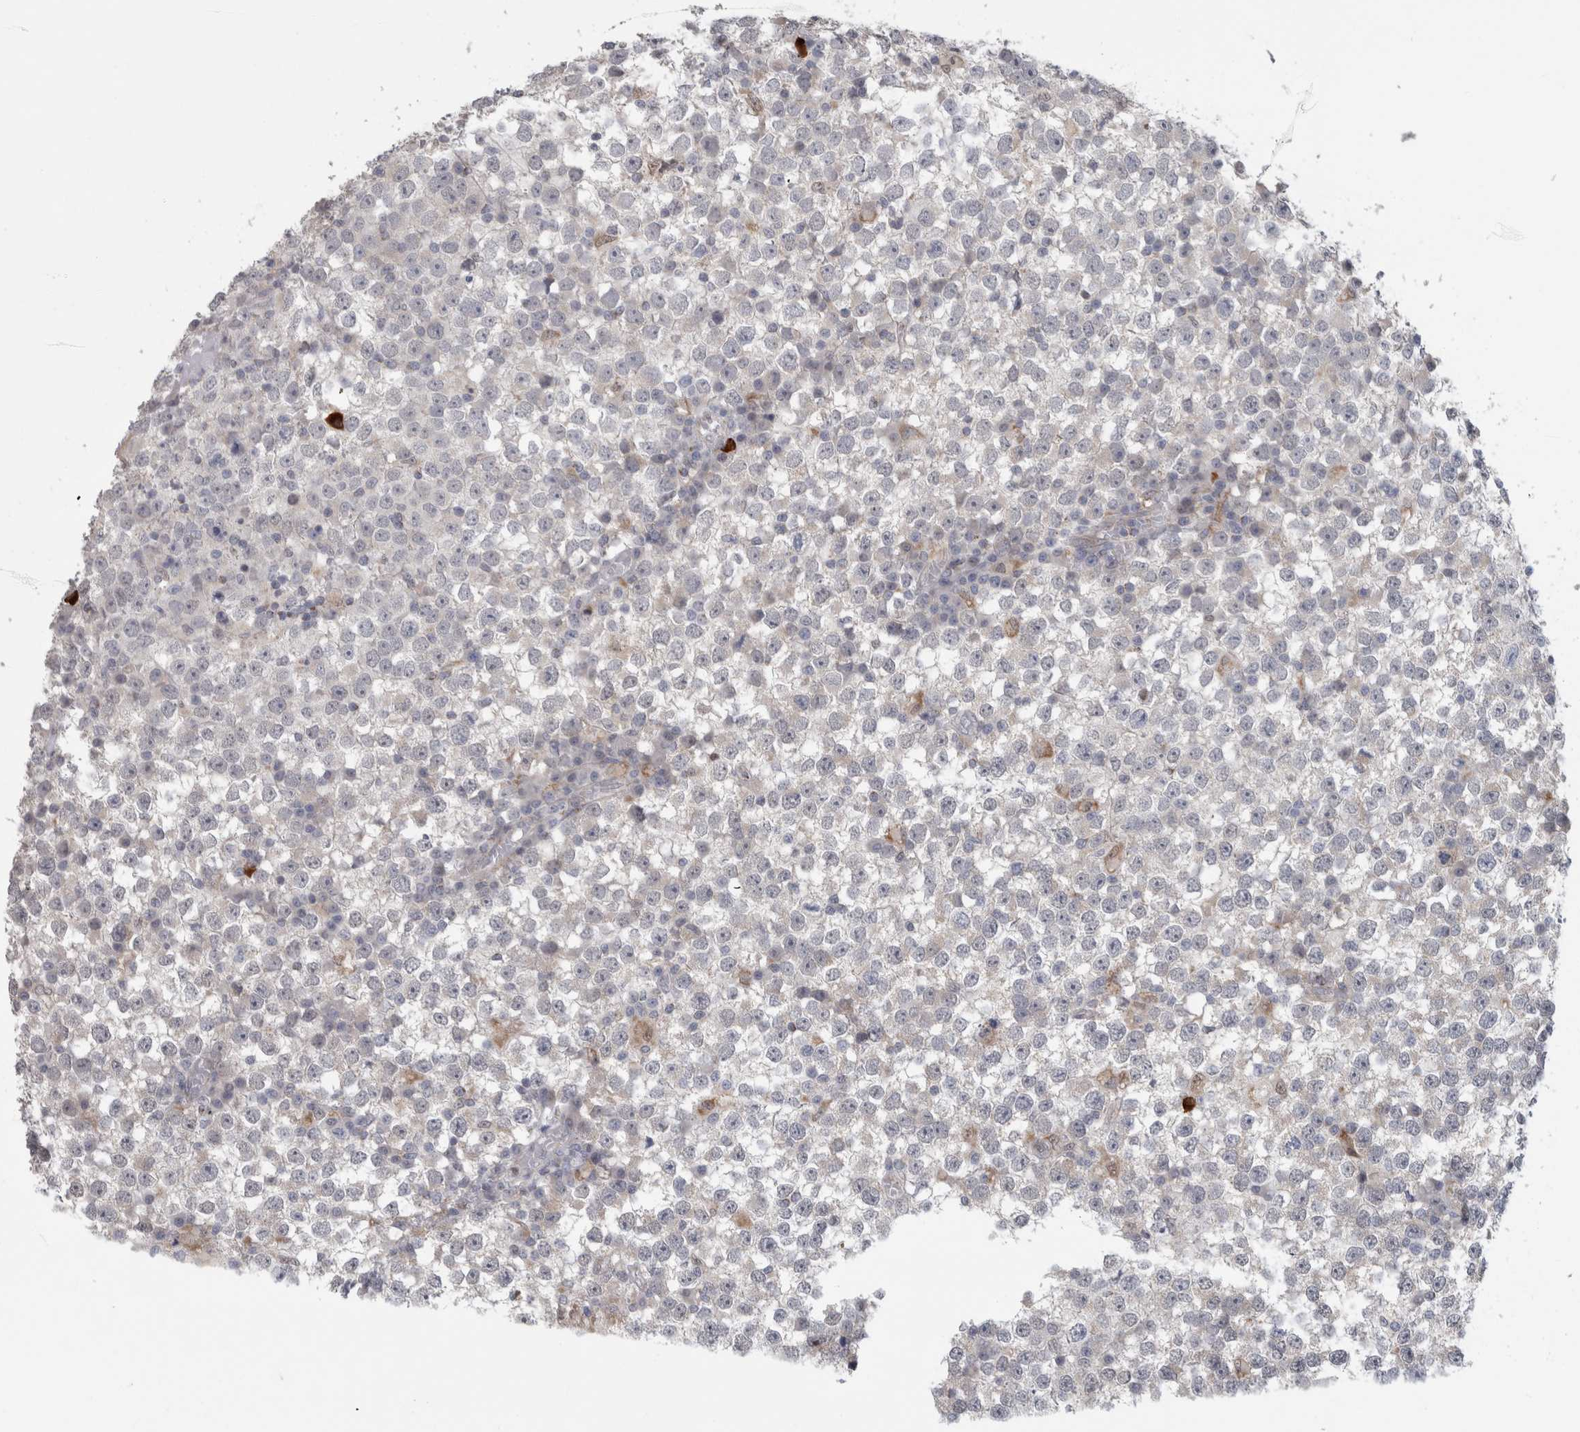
{"staining": {"intensity": "negative", "quantity": "none", "location": "none"}, "tissue": "testis cancer", "cell_type": "Tumor cells", "image_type": "cancer", "snomed": [{"axis": "morphology", "description": "Seminoma, NOS"}, {"axis": "topography", "description": "Testis"}], "caption": "IHC histopathology image of neoplastic tissue: testis seminoma stained with DAB (3,3'-diaminobenzidine) exhibits no significant protein expression in tumor cells. (DAB (3,3'-diaminobenzidine) IHC, high magnification).", "gene": "RAB18", "patient": {"sex": "male", "age": 65}}